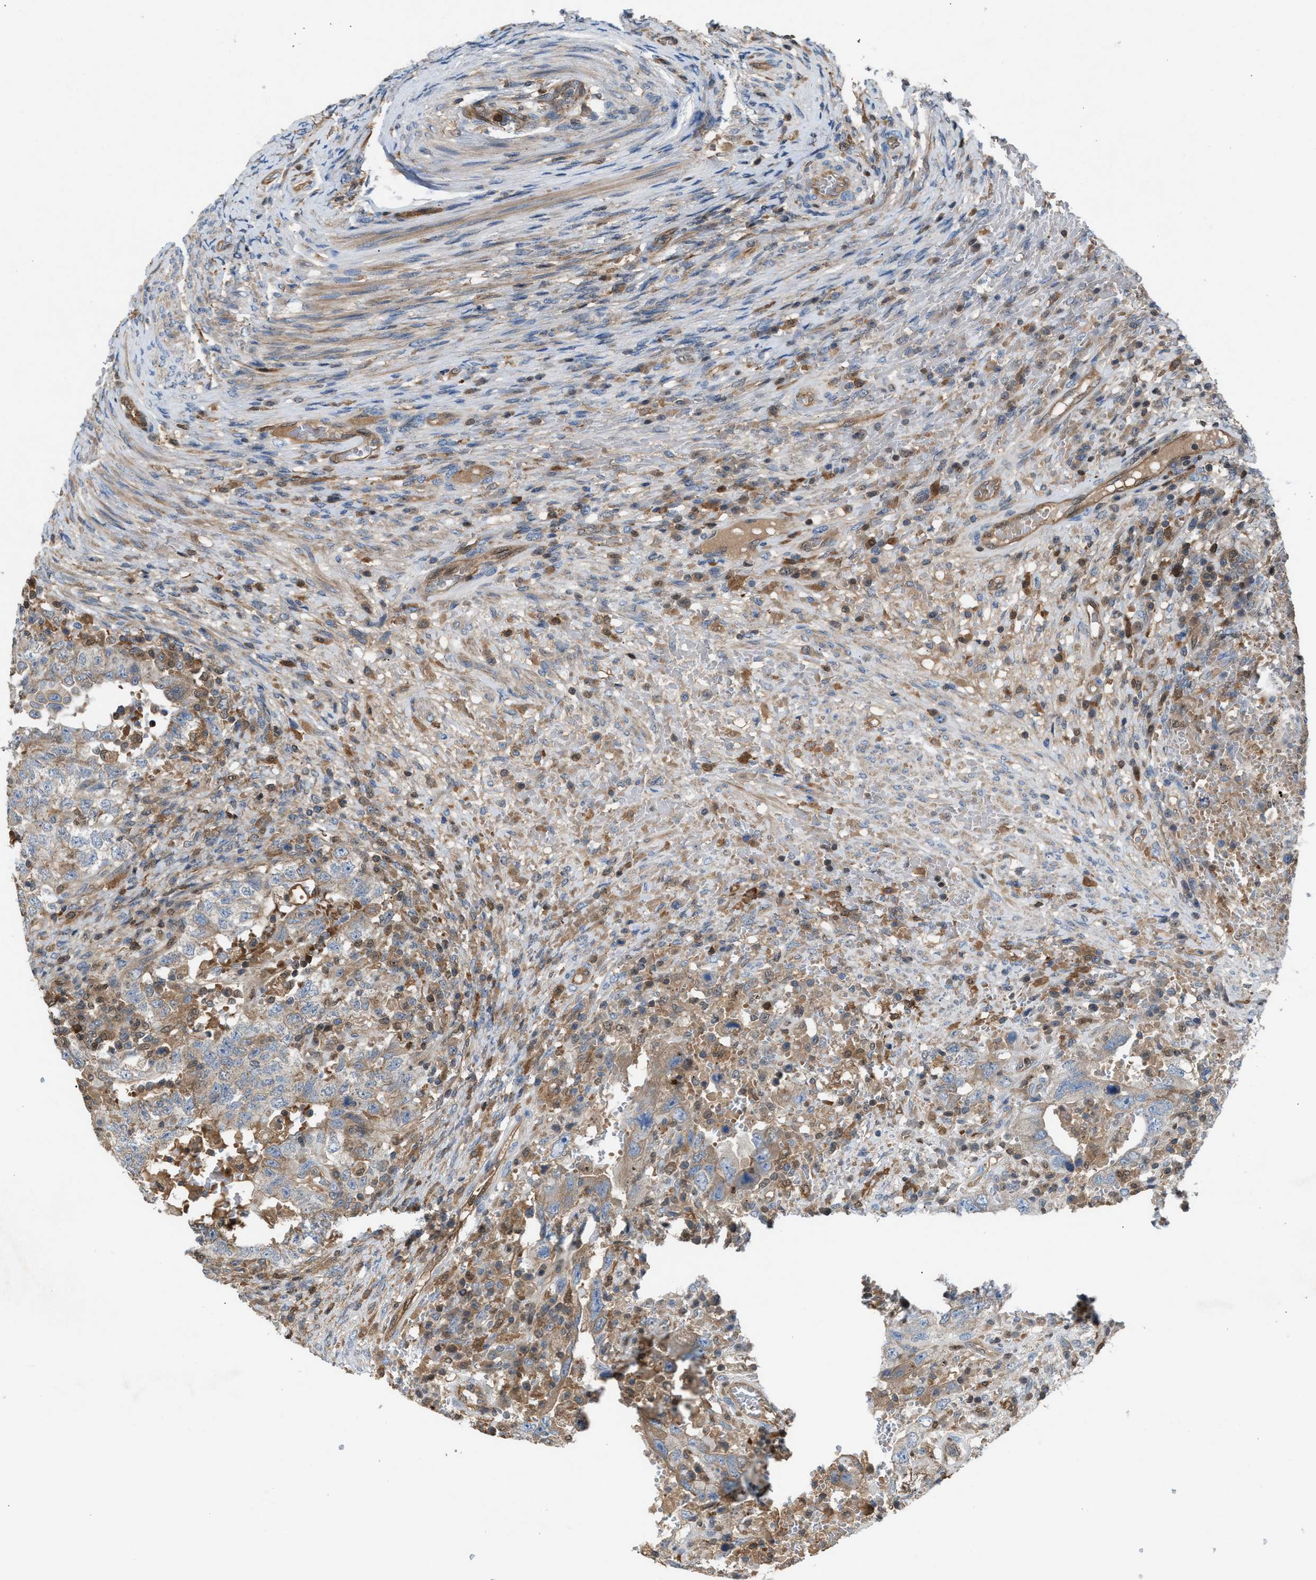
{"staining": {"intensity": "weak", "quantity": "<25%", "location": "cytoplasmic/membranous"}, "tissue": "testis cancer", "cell_type": "Tumor cells", "image_type": "cancer", "snomed": [{"axis": "morphology", "description": "Carcinoma, Embryonal, NOS"}, {"axis": "topography", "description": "Testis"}], "caption": "The micrograph demonstrates no staining of tumor cells in embryonal carcinoma (testis).", "gene": "TPK1", "patient": {"sex": "male", "age": 26}}